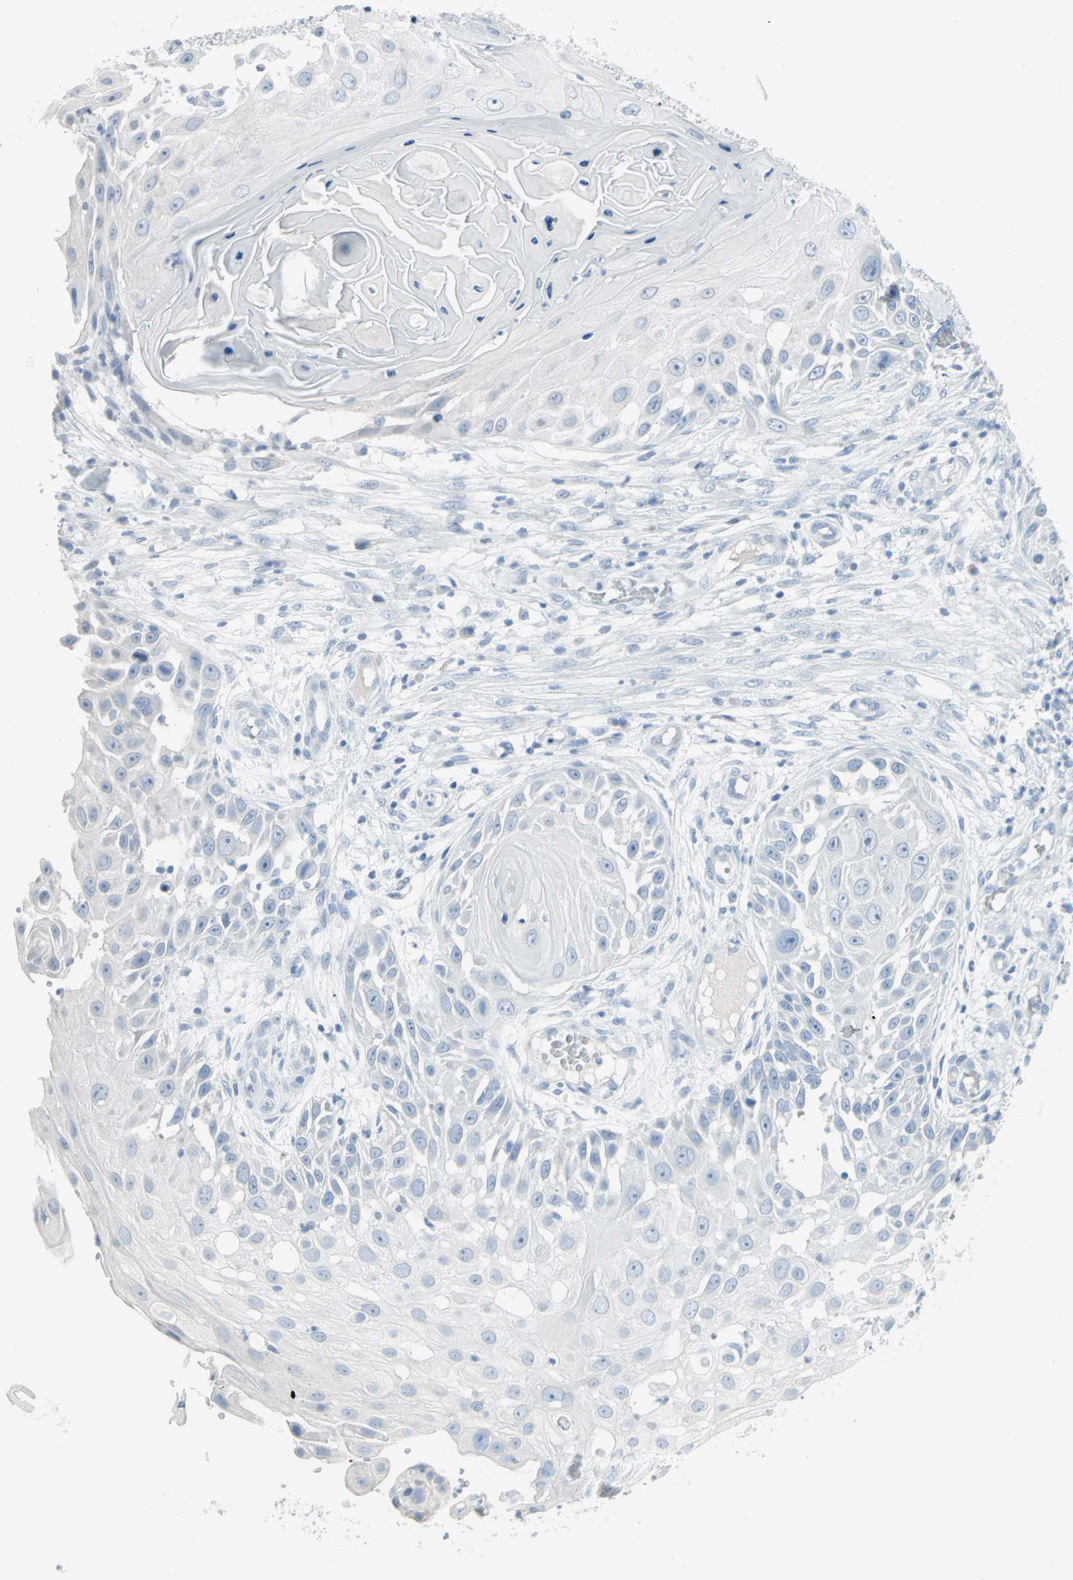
{"staining": {"intensity": "negative", "quantity": "none", "location": "none"}, "tissue": "skin cancer", "cell_type": "Tumor cells", "image_type": "cancer", "snomed": [{"axis": "morphology", "description": "Squamous cell carcinoma, NOS"}, {"axis": "topography", "description": "Skin"}], "caption": "High magnification brightfield microscopy of skin cancer (squamous cell carcinoma) stained with DAB (3,3'-diaminobenzidine) (brown) and counterstained with hematoxylin (blue): tumor cells show no significant expression. (DAB (3,3'-diaminobenzidine) IHC visualized using brightfield microscopy, high magnification).", "gene": "STX1A", "patient": {"sex": "female", "age": 44}}